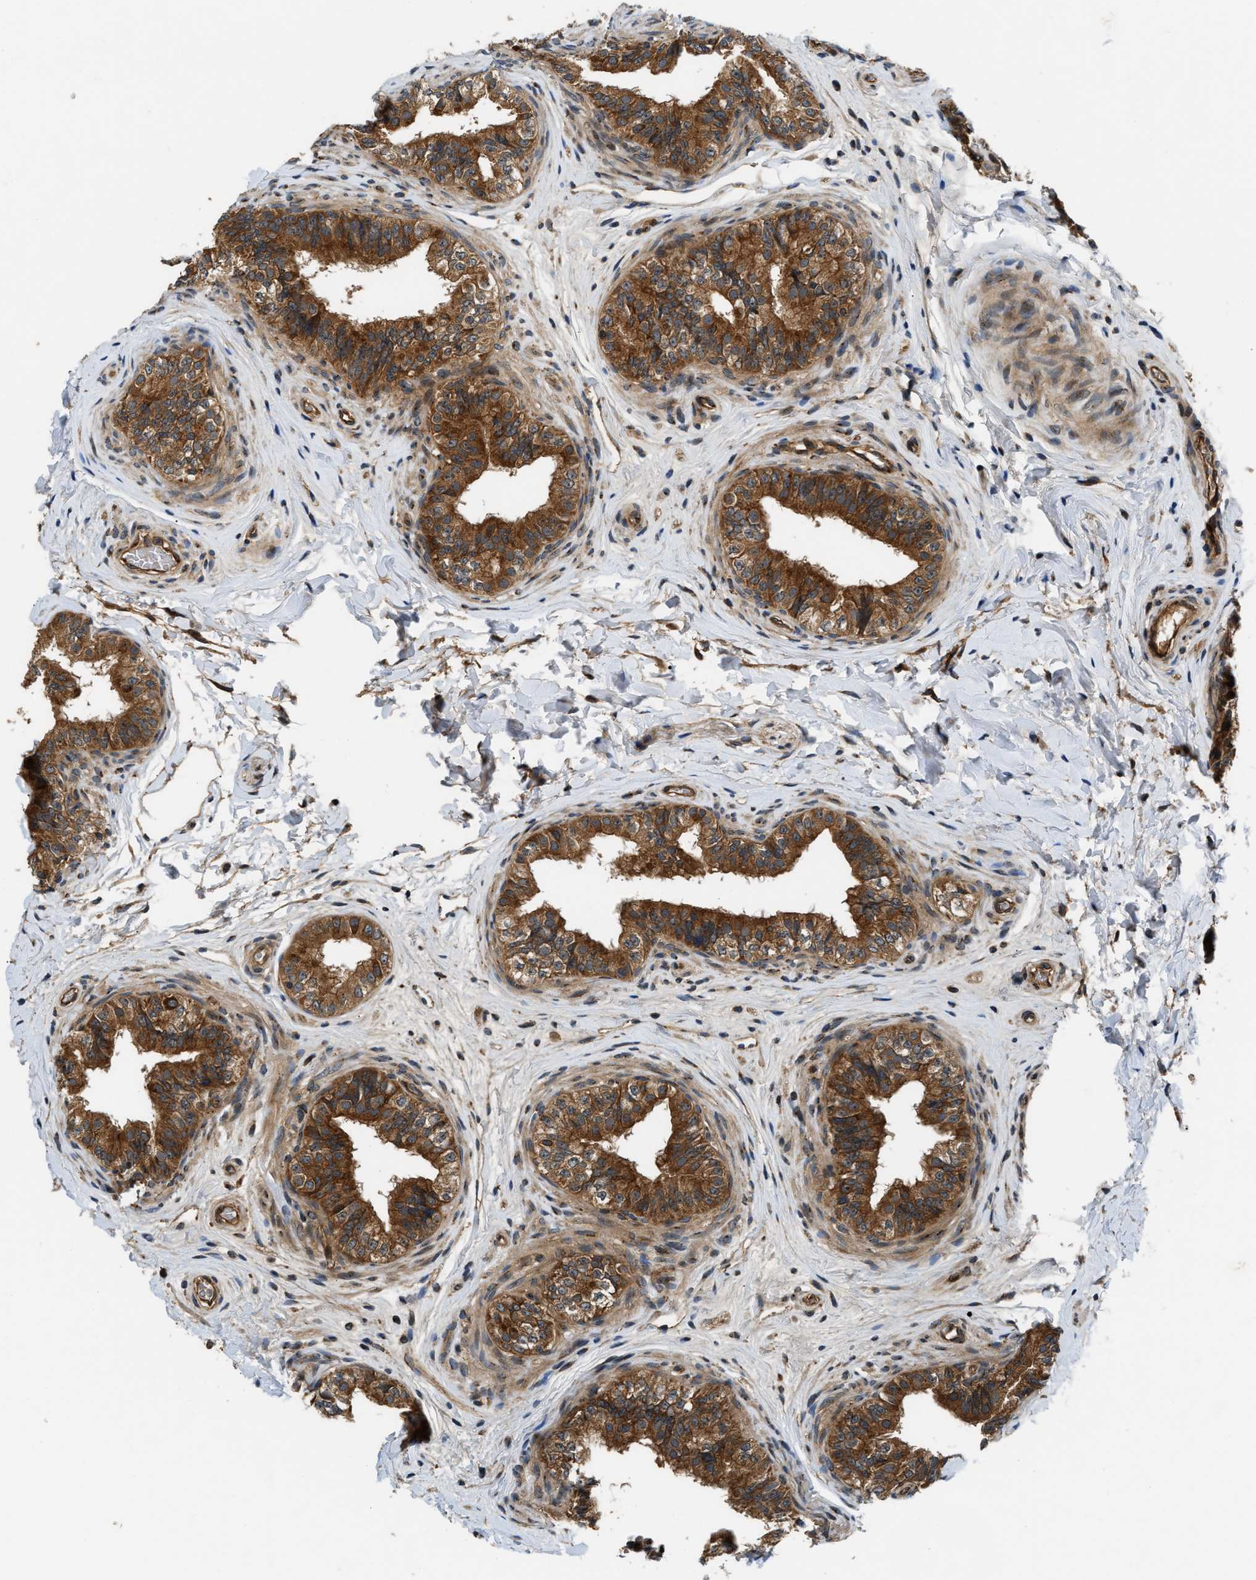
{"staining": {"intensity": "strong", "quantity": ">75%", "location": "cytoplasmic/membranous"}, "tissue": "epididymis", "cell_type": "Glandular cells", "image_type": "normal", "snomed": [{"axis": "morphology", "description": "Normal tissue, NOS"}, {"axis": "topography", "description": "Testis"}, {"axis": "topography", "description": "Epididymis"}], "caption": "Strong cytoplasmic/membranous protein staining is seen in approximately >75% of glandular cells in epididymis. (DAB = brown stain, brightfield microscopy at high magnification).", "gene": "PNPLA8", "patient": {"sex": "male", "age": 36}}